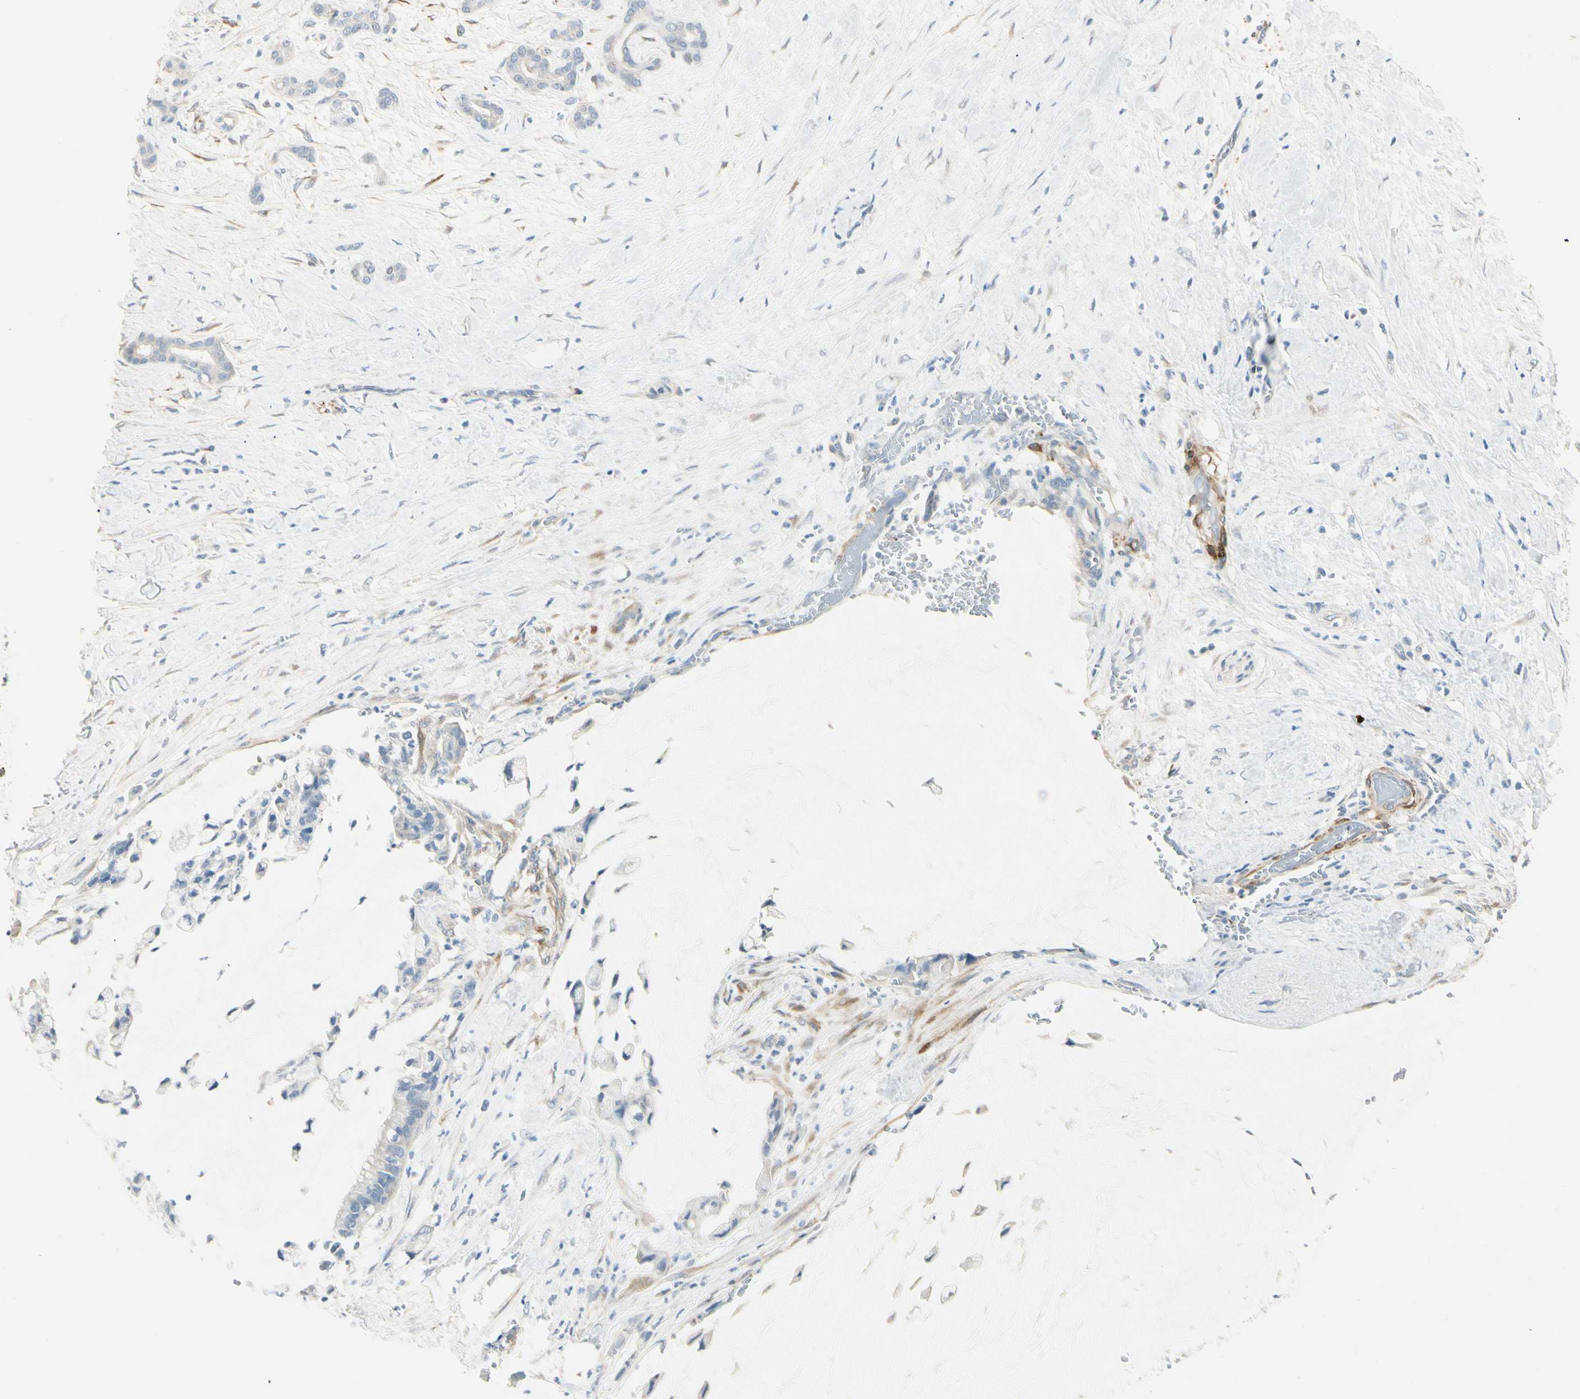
{"staining": {"intensity": "negative", "quantity": "none", "location": "none"}, "tissue": "pancreatic cancer", "cell_type": "Tumor cells", "image_type": "cancer", "snomed": [{"axis": "morphology", "description": "Adenocarcinoma, NOS"}, {"axis": "topography", "description": "Pancreas"}], "caption": "This photomicrograph is of pancreatic cancer stained with immunohistochemistry (IHC) to label a protein in brown with the nuclei are counter-stained blue. There is no positivity in tumor cells.", "gene": "AMPH", "patient": {"sex": "male", "age": 41}}